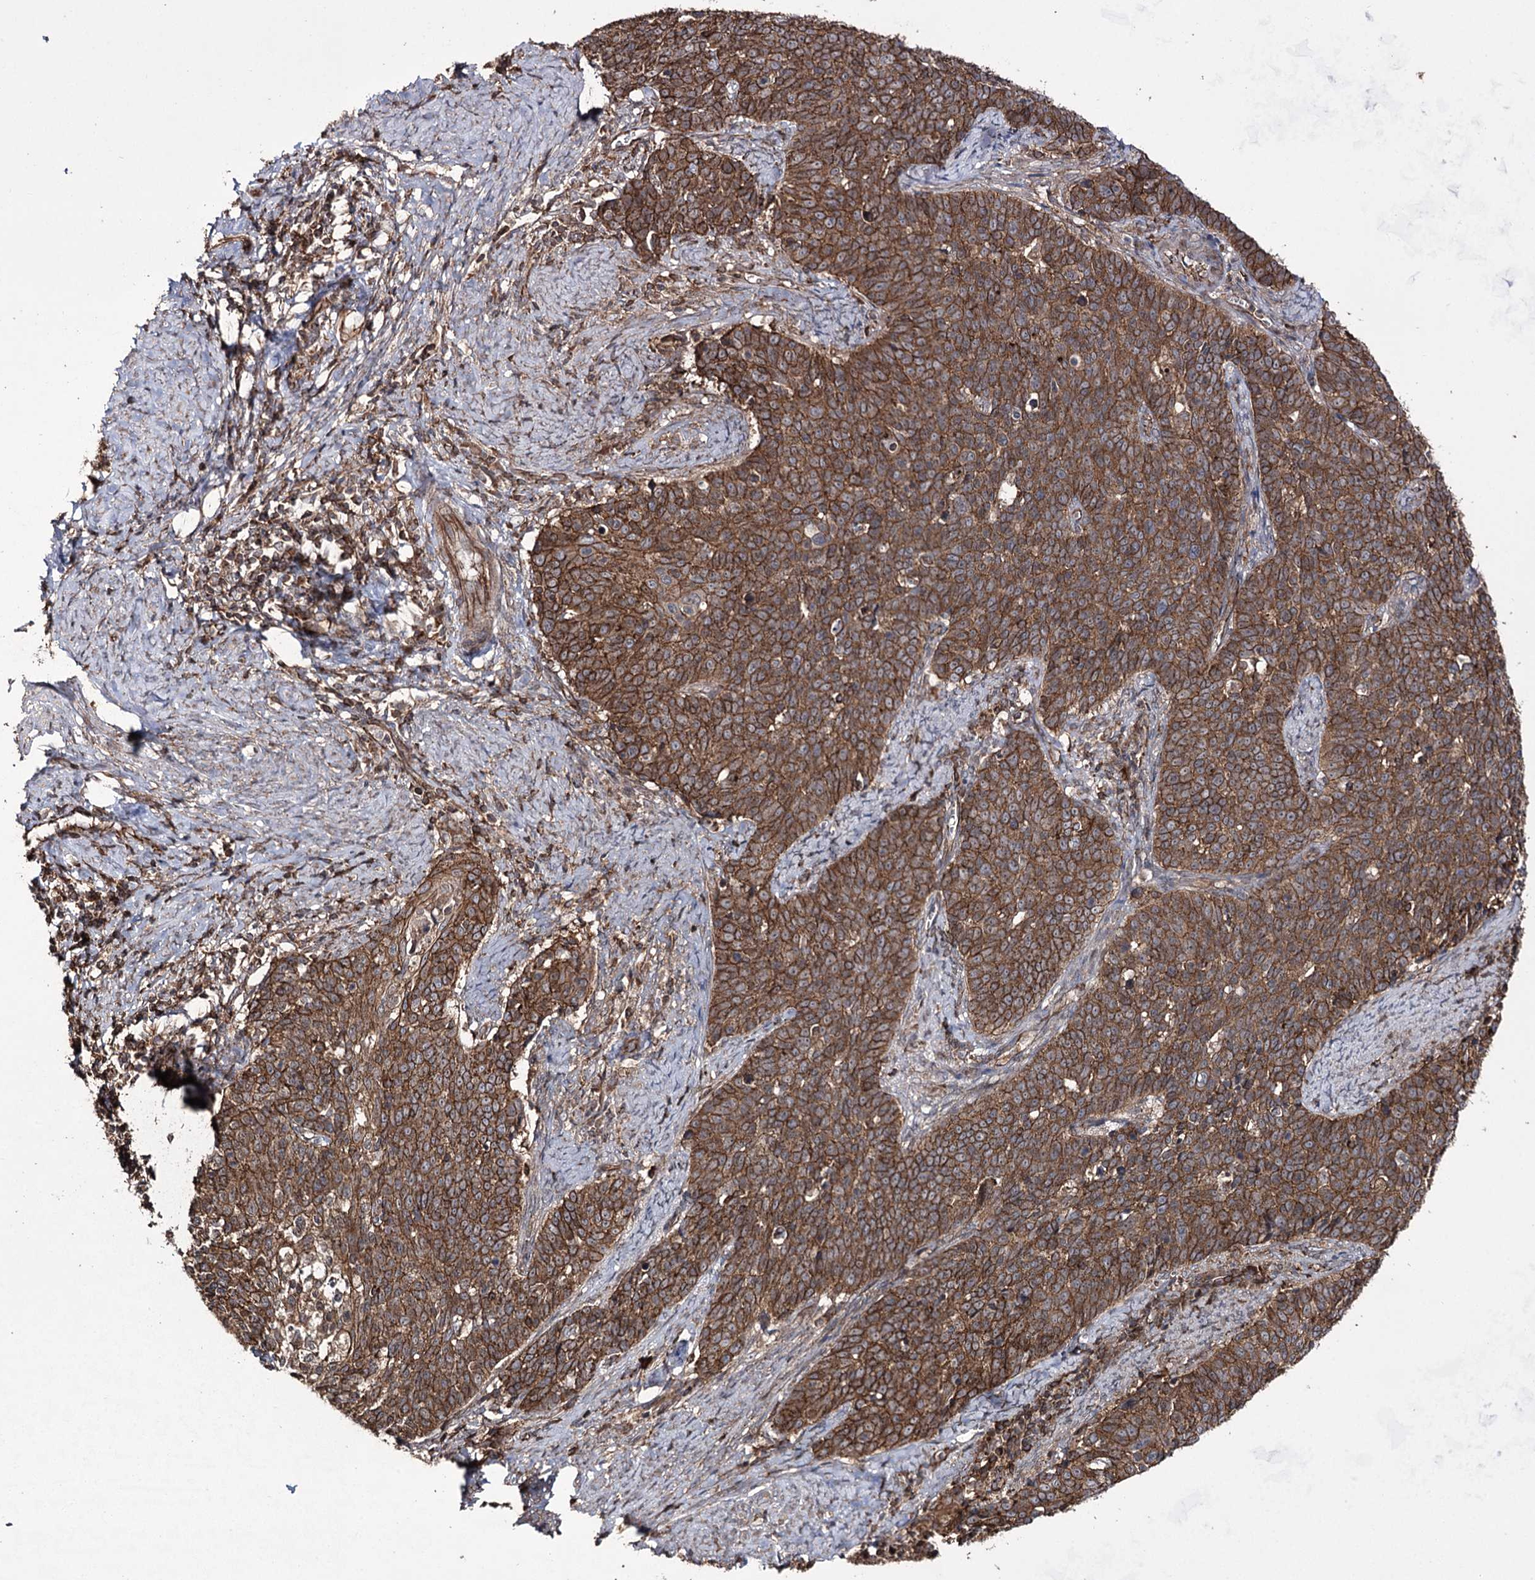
{"staining": {"intensity": "strong", "quantity": ">75%", "location": "cytoplasmic/membranous"}, "tissue": "cervical cancer", "cell_type": "Tumor cells", "image_type": "cancer", "snomed": [{"axis": "morphology", "description": "Squamous cell carcinoma, NOS"}, {"axis": "topography", "description": "Cervix"}], "caption": "Cervical cancer tissue exhibits strong cytoplasmic/membranous positivity in about >75% of tumor cells", "gene": "DHX29", "patient": {"sex": "female", "age": 39}}